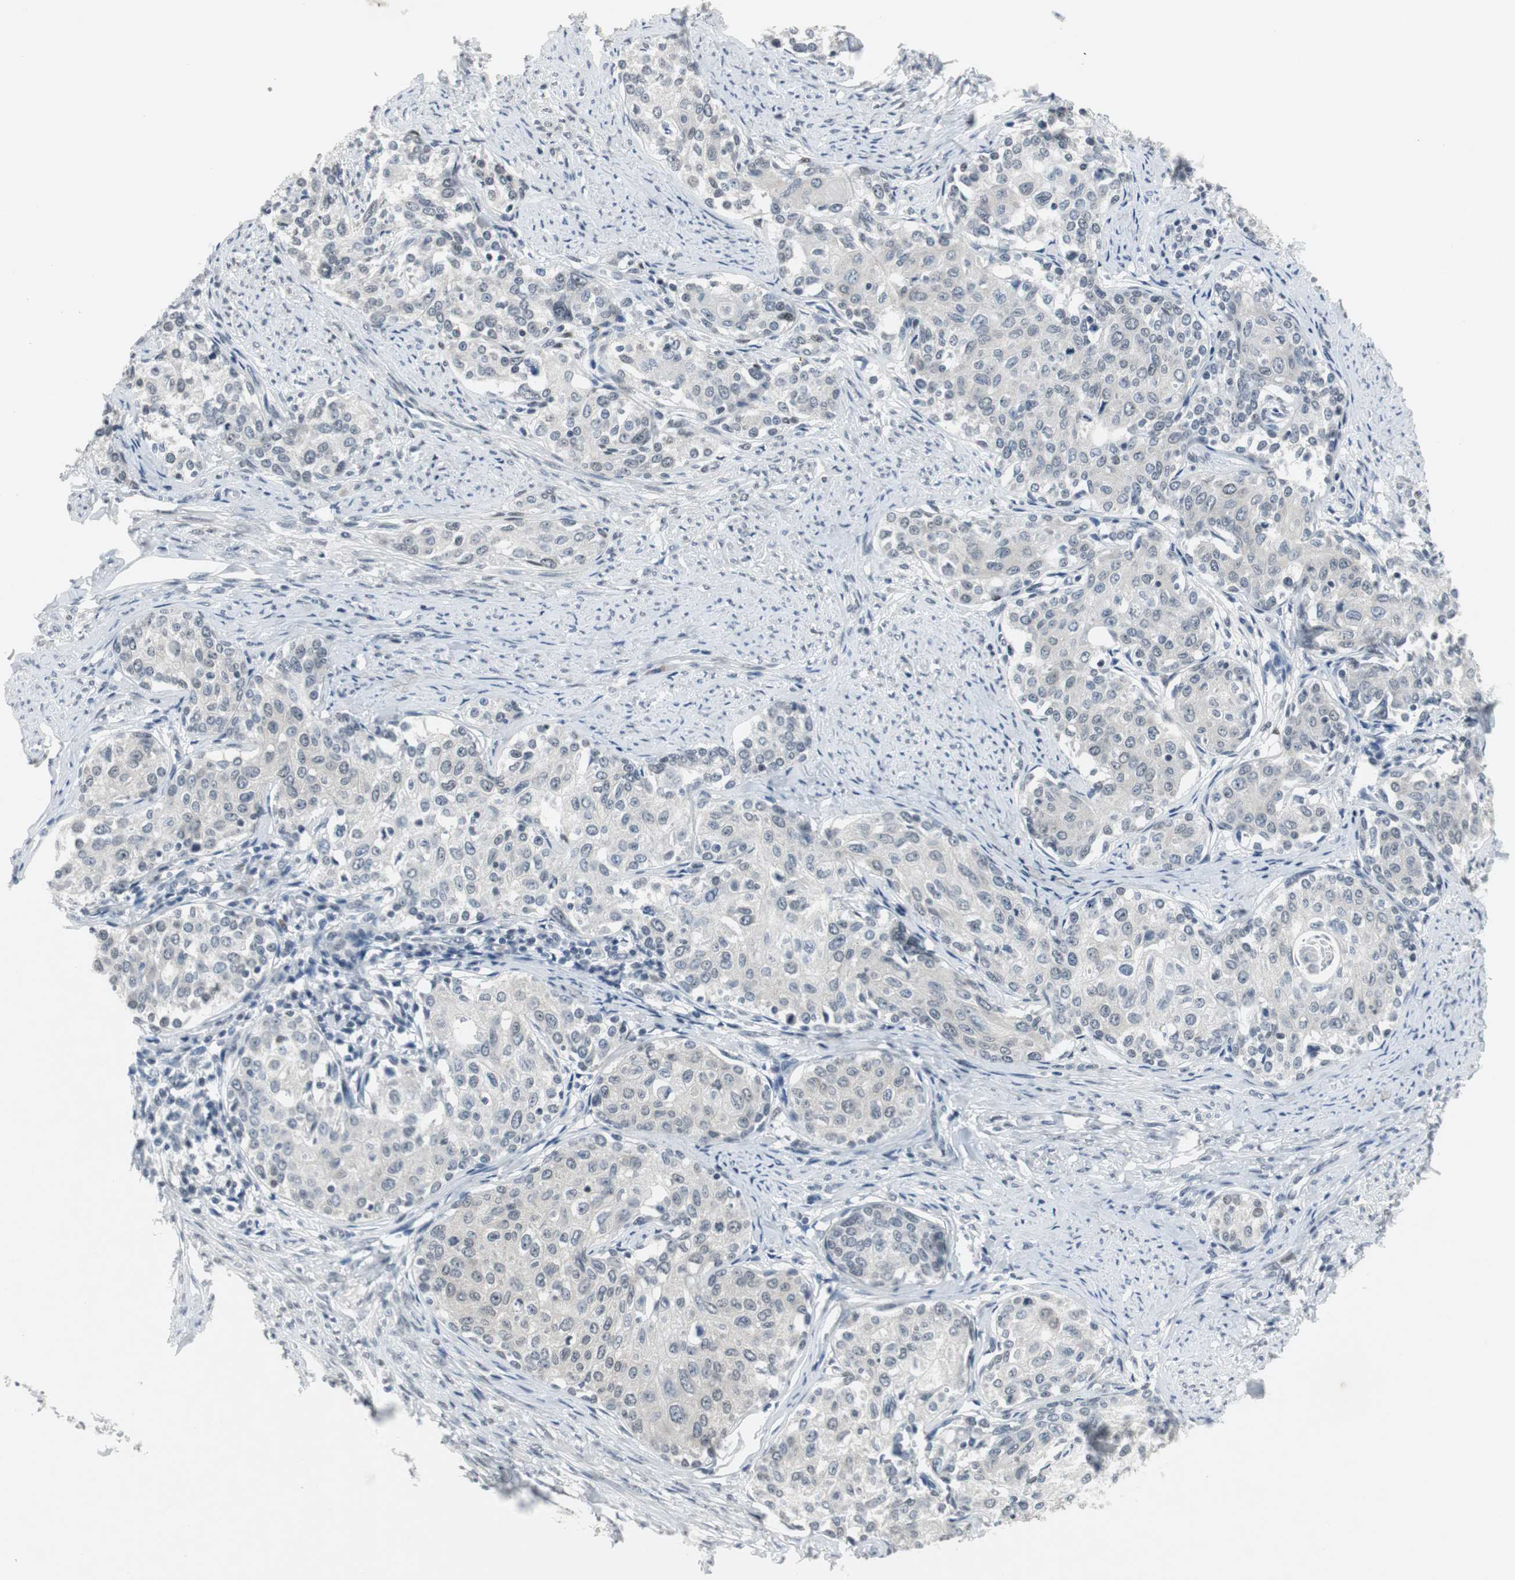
{"staining": {"intensity": "negative", "quantity": "none", "location": "none"}, "tissue": "cervical cancer", "cell_type": "Tumor cells", "image_type": "cancer", "snomed": [{"axis": "morphology", "description": "Squamous cell carcinoma, NOS"}, {"axis": "morphology", "description": "Adenocarcinoma, NOS"}, {"axis": "topography", "description": "Cervix"}], "caption": "Immunohistochemistry (IHC) image of neoplastic tissue: cervical cancer stained with DAB (3,3'-diaminobenzidine) displays no significant protein positivity in tumor cells. (DAB IHC with hematoxylin counter stain).", "gene": "ELK1", "patient": {"sex": "female", "age": 52}}